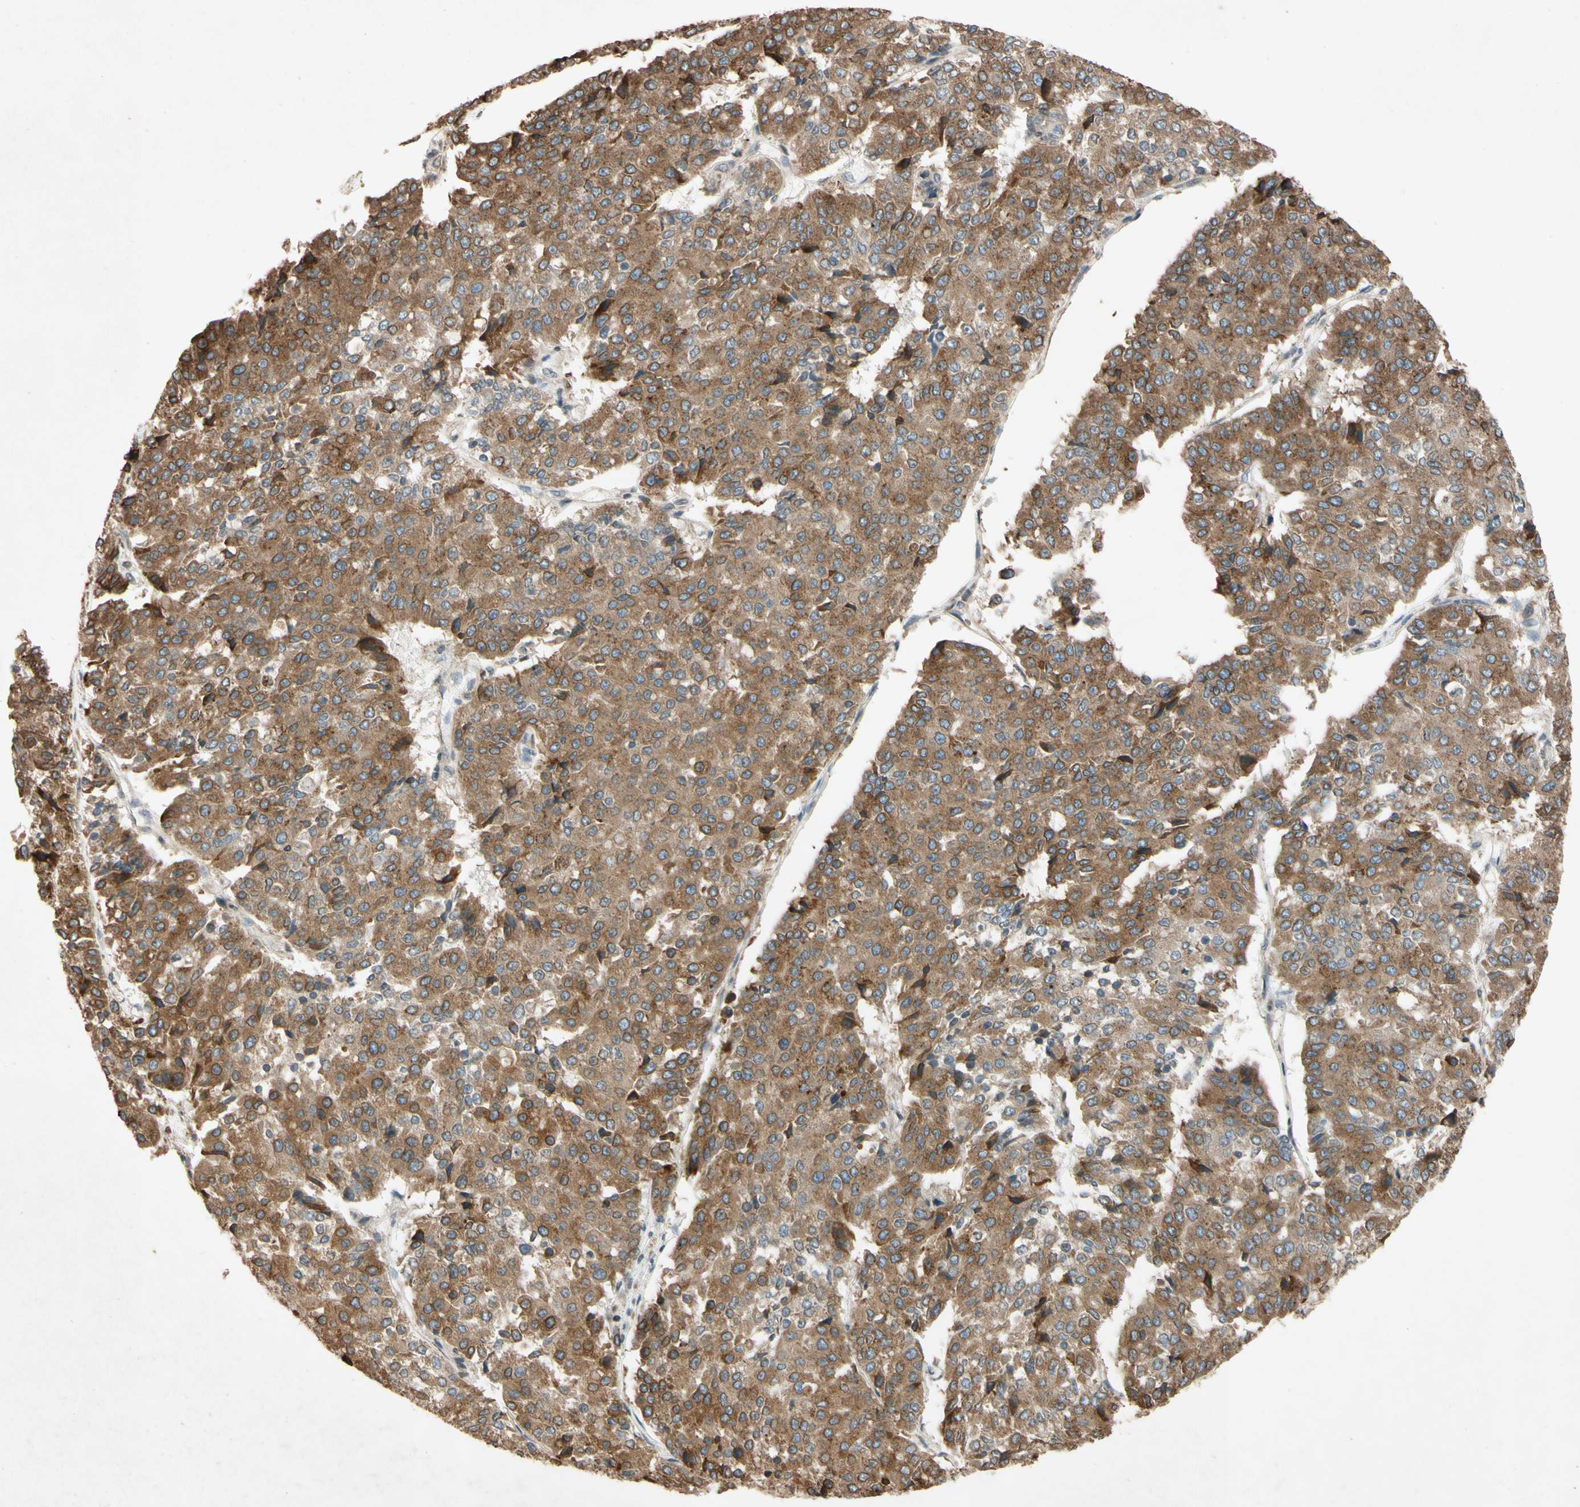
{"staining": {"intensity": "moderate", "quantity": ">75%", "location": "cytoplasmic/membranous,nuclear"}, "tissue": "pancreatic cancer", "cell_type": "Tumor cells", "image_type": "cancer", "snomed": [{"axis": "morphology", "description": "Adenocarcinoma, NOS"}, {"axis": "topography", "description": "Pancreas"}], "caption": "Pancreatic cancer (adenocarcinoma) was stained to show a protein in brown. There is medium levels of moderate cytoplasmic/membranous and nuclear positivity in approximately >75% of tumor cells.", "gene": "PTPRU", "patient": {"sex": "male", "age": 50}}